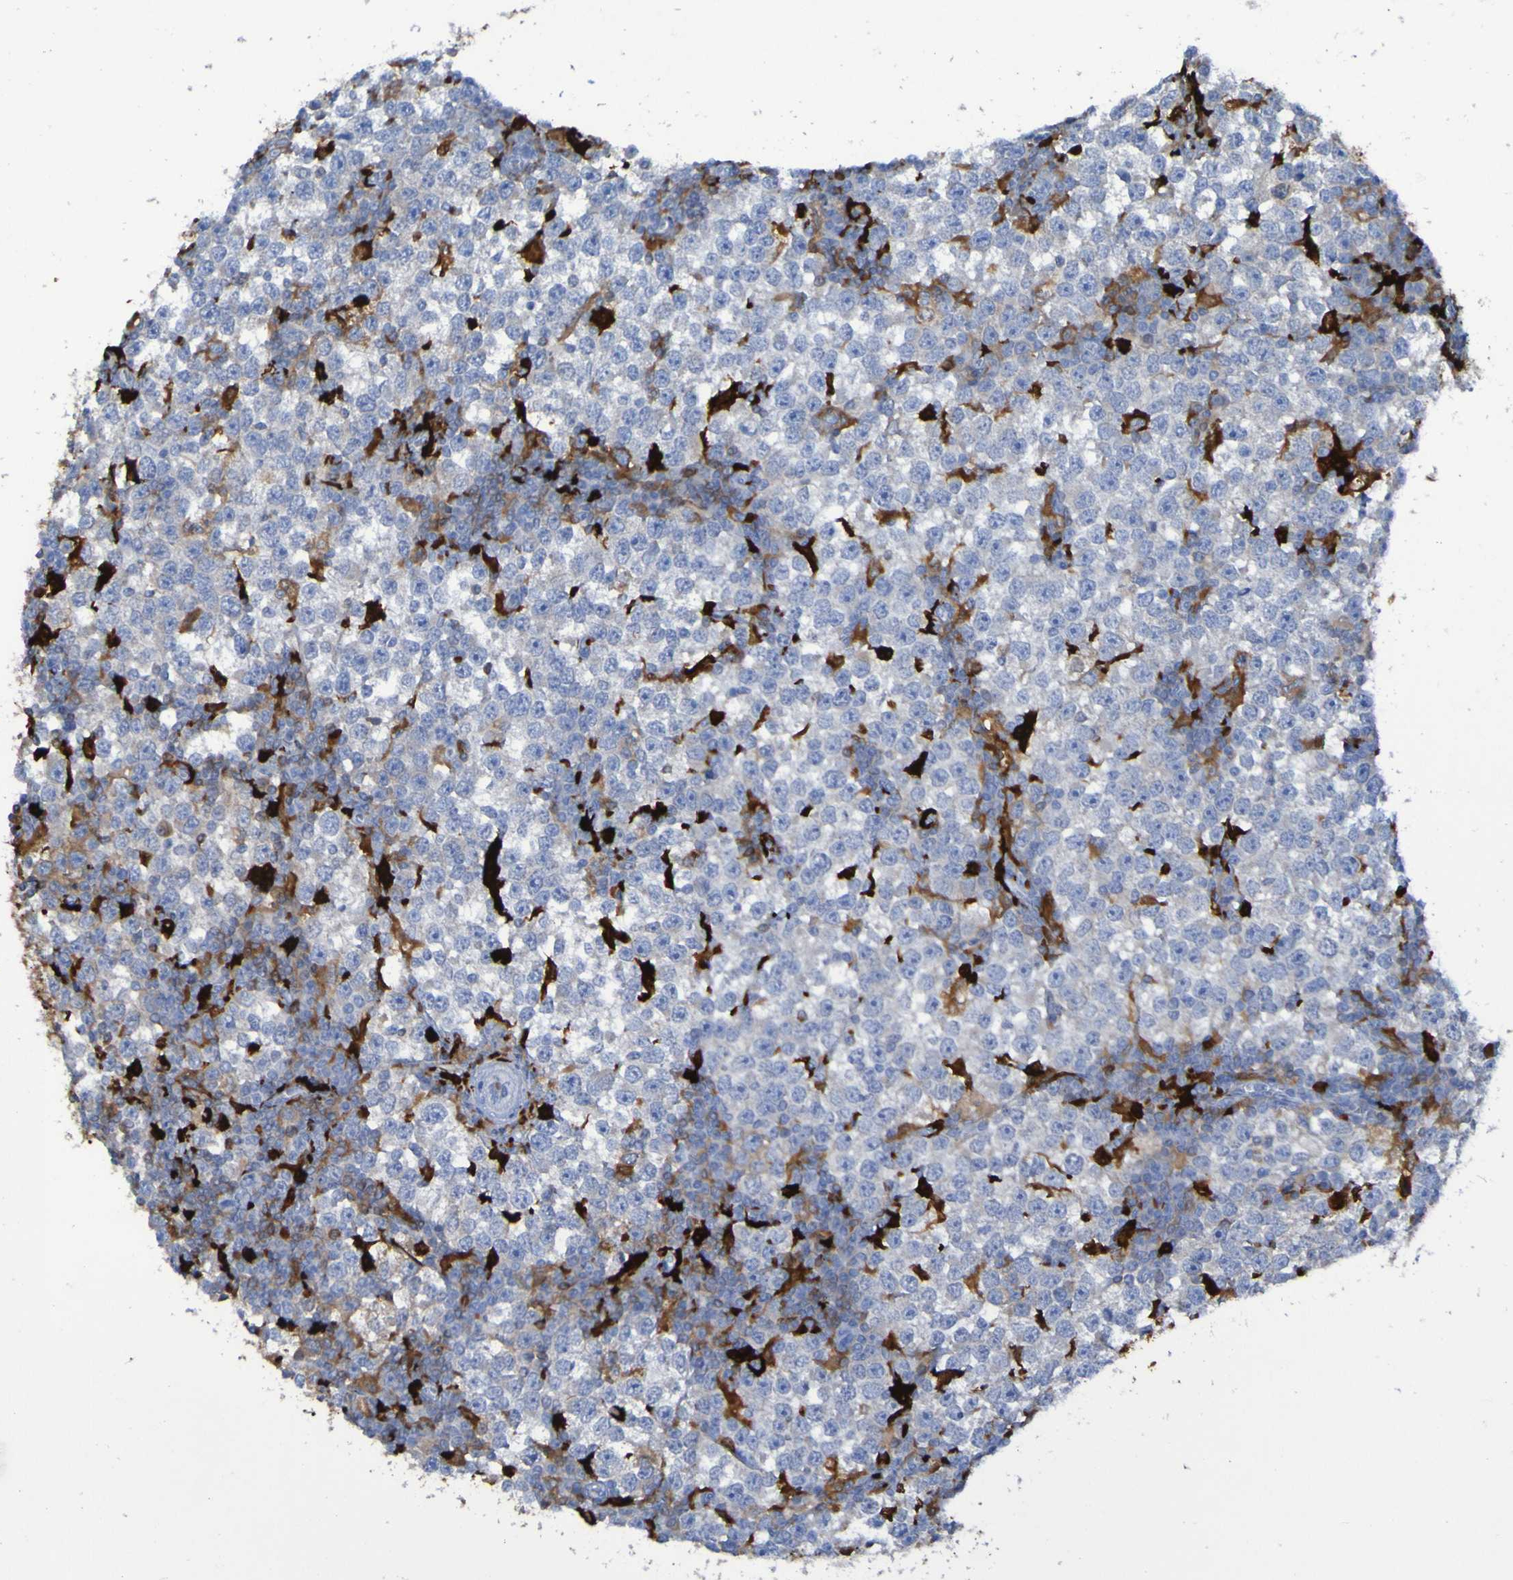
{"staining": {"intensity": "moderate", "quantity": "<25%", "location": "cytoplasmic/membranous"}, "tissue": "testis cancer", "cell_type": "Tumor cells", "image_type": "cancer", "snomed": [{"axis": "morphology", "description": "Seminoma, NOS"}, {"axis": "topography", "description": "Testis"}], "caption": "Approximately <25% of tumor cells in testis cancer (seminoma) exhibit moderate cytoplasmic/membranous protein staining as visualized by brown immunohistochemical staining.", "gene": "MPPE1", "patient": {"sex": "male", "age": 65}}